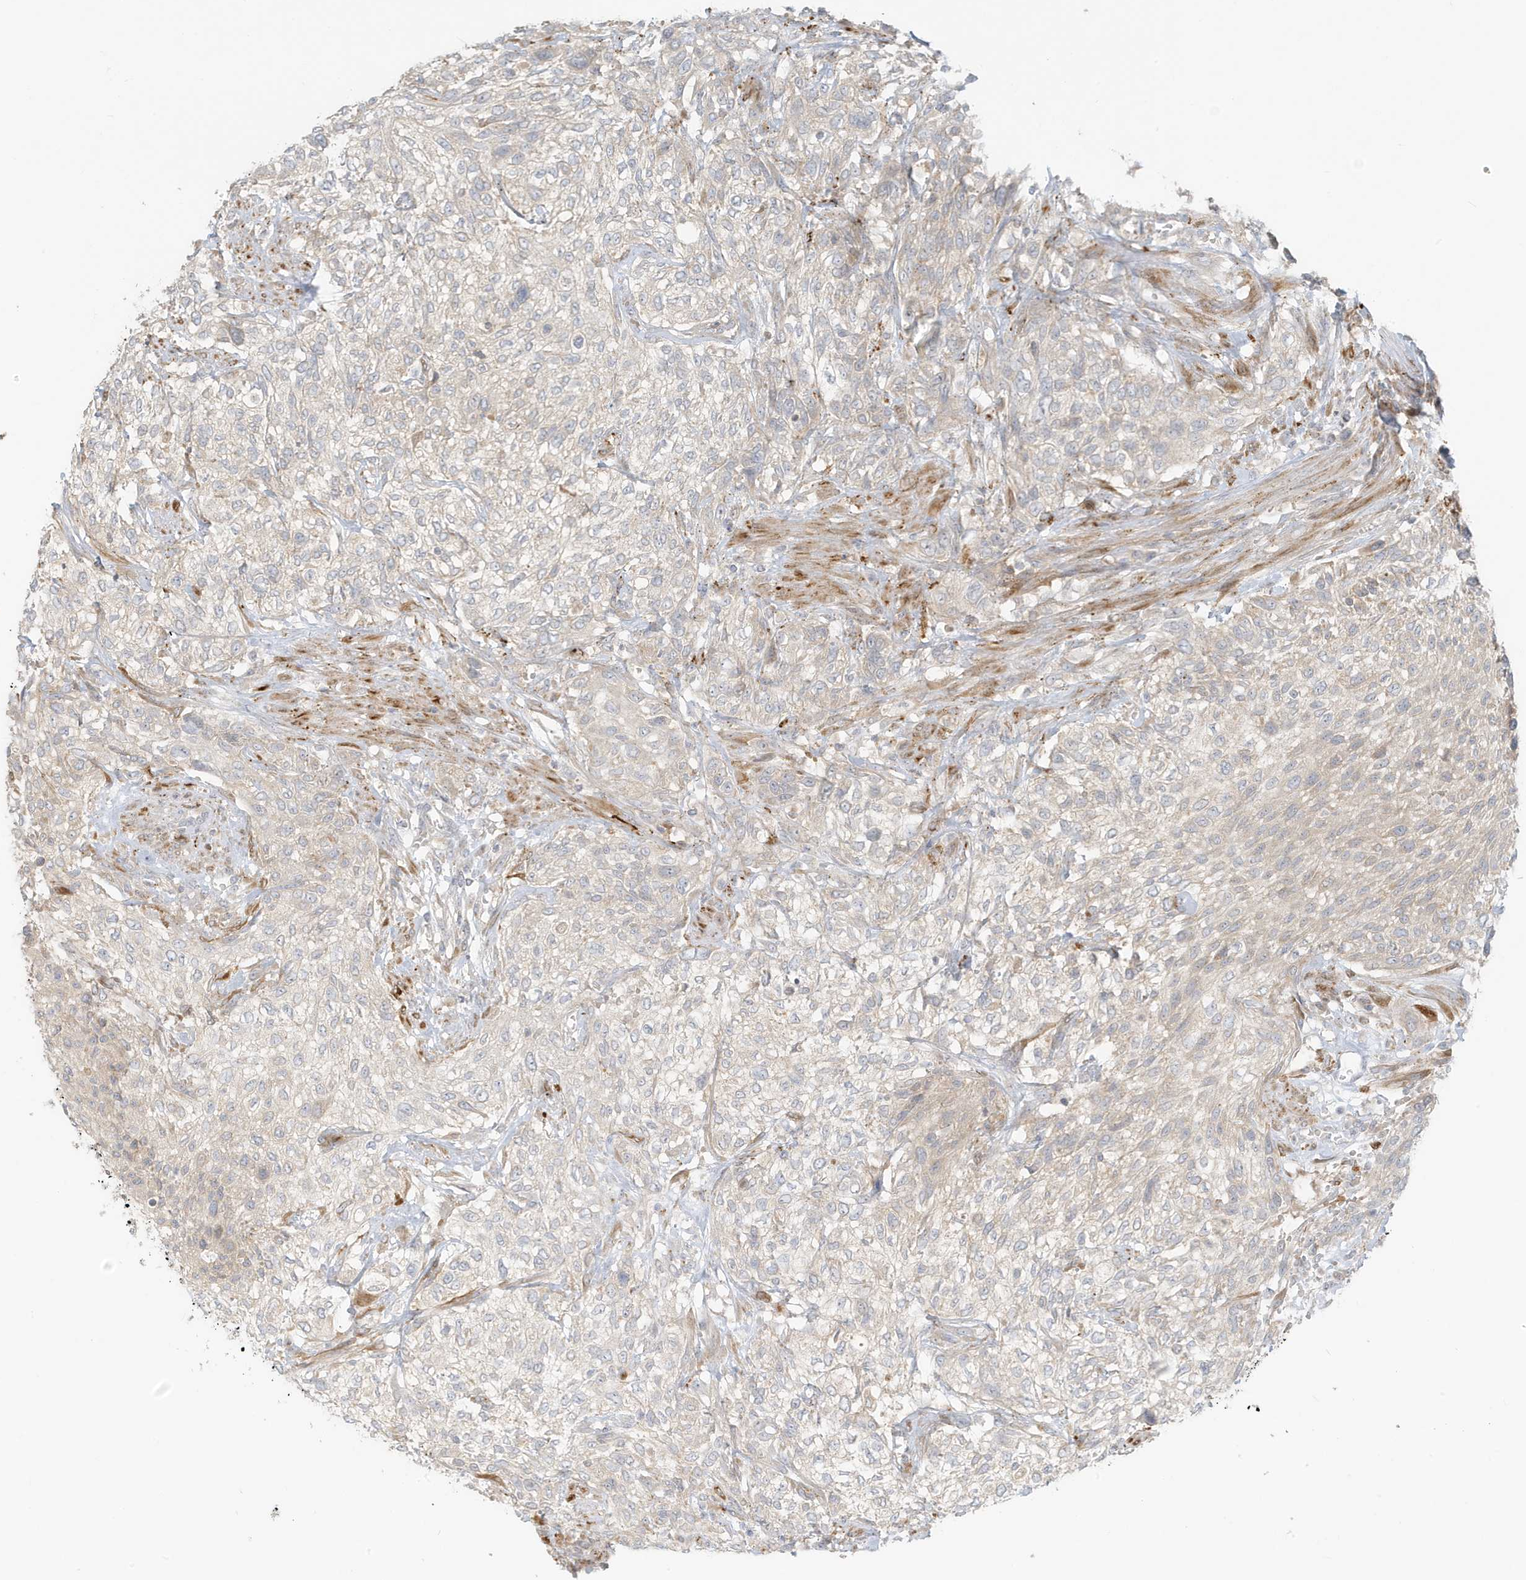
{"staining": {"intensity": "negative", "quantity": "none", "location": "none"}, "tissue": "urothelial cancer", "cell_type": "Tumor cells", "image_type": "cancer", "snomed": [{"axis": "morphology", "description": "Urothelial carcinoma, High grade"}, {"axis": "topography", "description": "Urinary bladder"}], "caption": "The histopathology image reveals no significant staining in tumor cells of urothelial cancer.", "gene": "MCOLN1", "patient": {"sex": "male", "age": 35}}